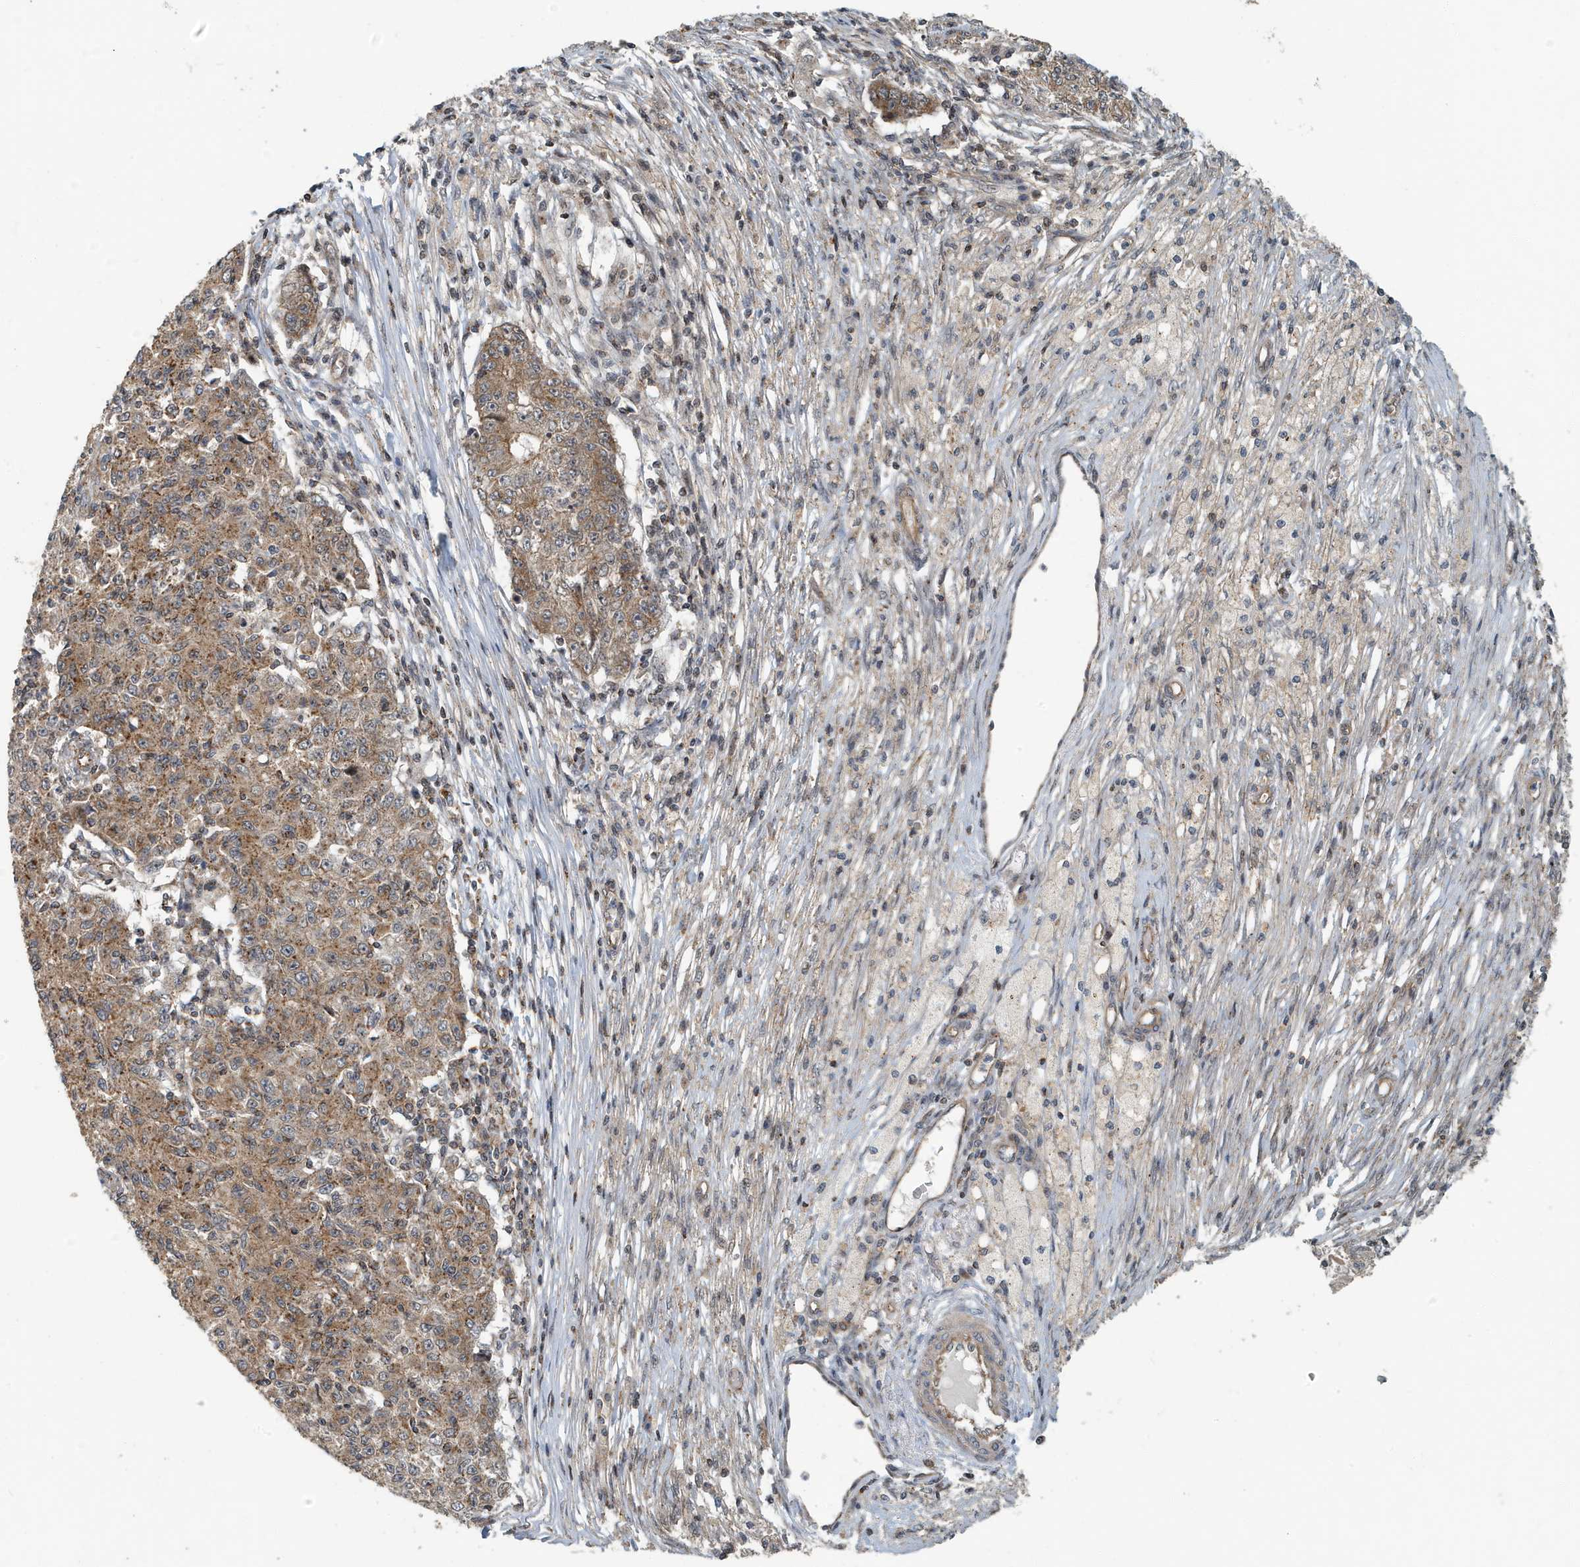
{"staining": {"intensity": "moderate", "quantity": "25%-75%", "location": "cytoplasmic/membranous"}, "tissue": "ovarian cancer", "cell_type": "Tumor cells", "image_type": "cancer", "snomed": [{"axis": "morphology", "description": "Carcinoma, endometroid"}, {"axis": "topography", "description": "Ovary"}], "caption": "An immunohistochemistry histopathology image of neoplastic tissue is shown. Protein staining in brown highlights moderate cytoplasmic/membranous positivity in ovarian endometroid carcinoma within tumor cells.", "gene": "KIF15", "patient": {"sex": "female", "age": 42}}